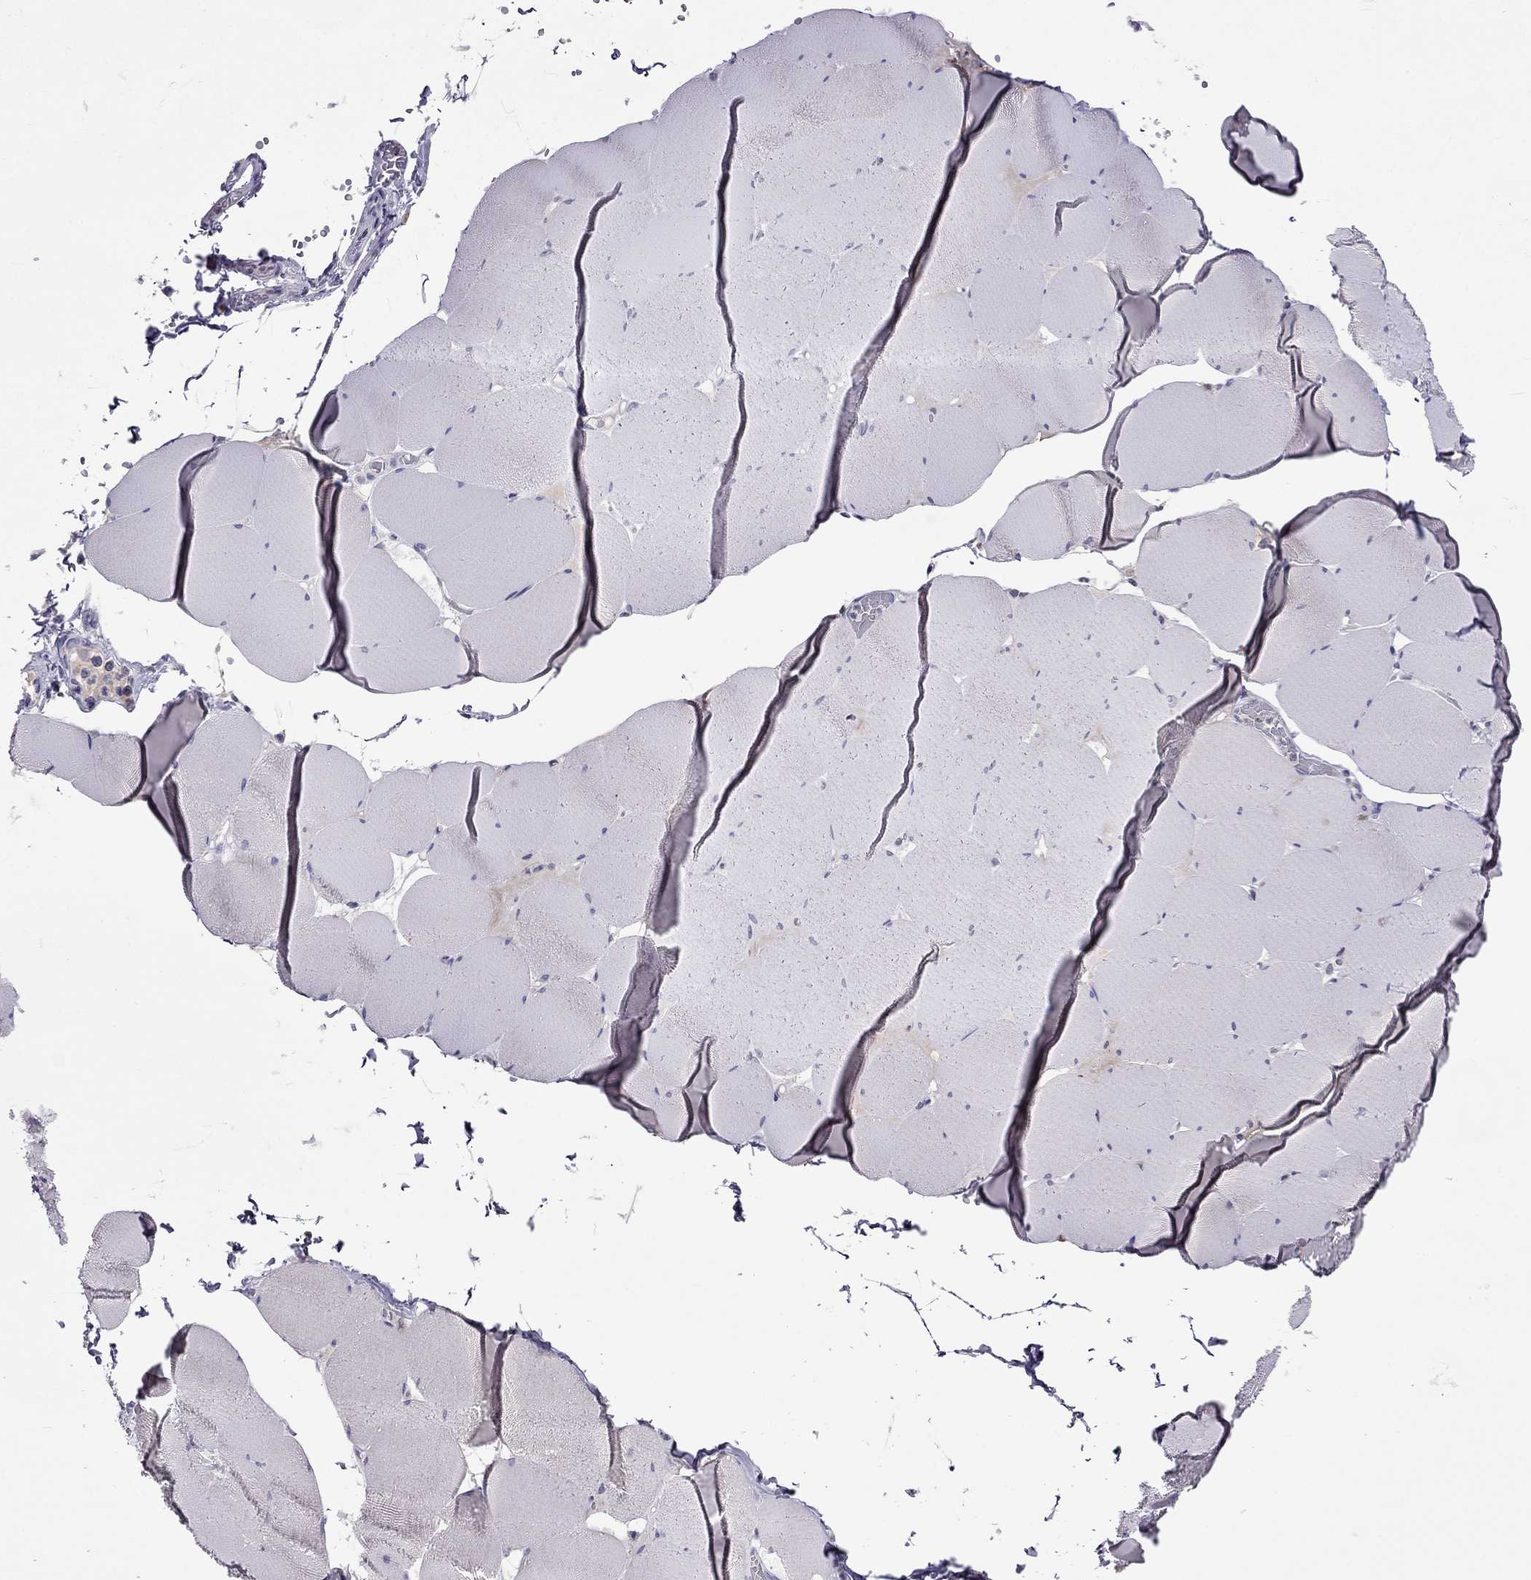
{"staining": {"intensity": "negative", "quantity": "none", "location": "none"}, "tissue": "skeletal muscle", "cell_type": "Myocytes", "image_type": "normal", "snomed": [{"axis": "morphology", "description": "Normal tissue, NOS"}, {"axis": "morphology", "description": "Malignant melanoma, Metastatic site"}, {"axis": "topography", "description": "Skeletal muscle"}], "caption": "DAB (3,3'-diaminobenzidine) immunohistochemical staining of benign human skeletal muscle demonstrates no significant expression in myocytes.", "gene": "SPTBN4", "patient": {"sex": "male", "age": 50}}